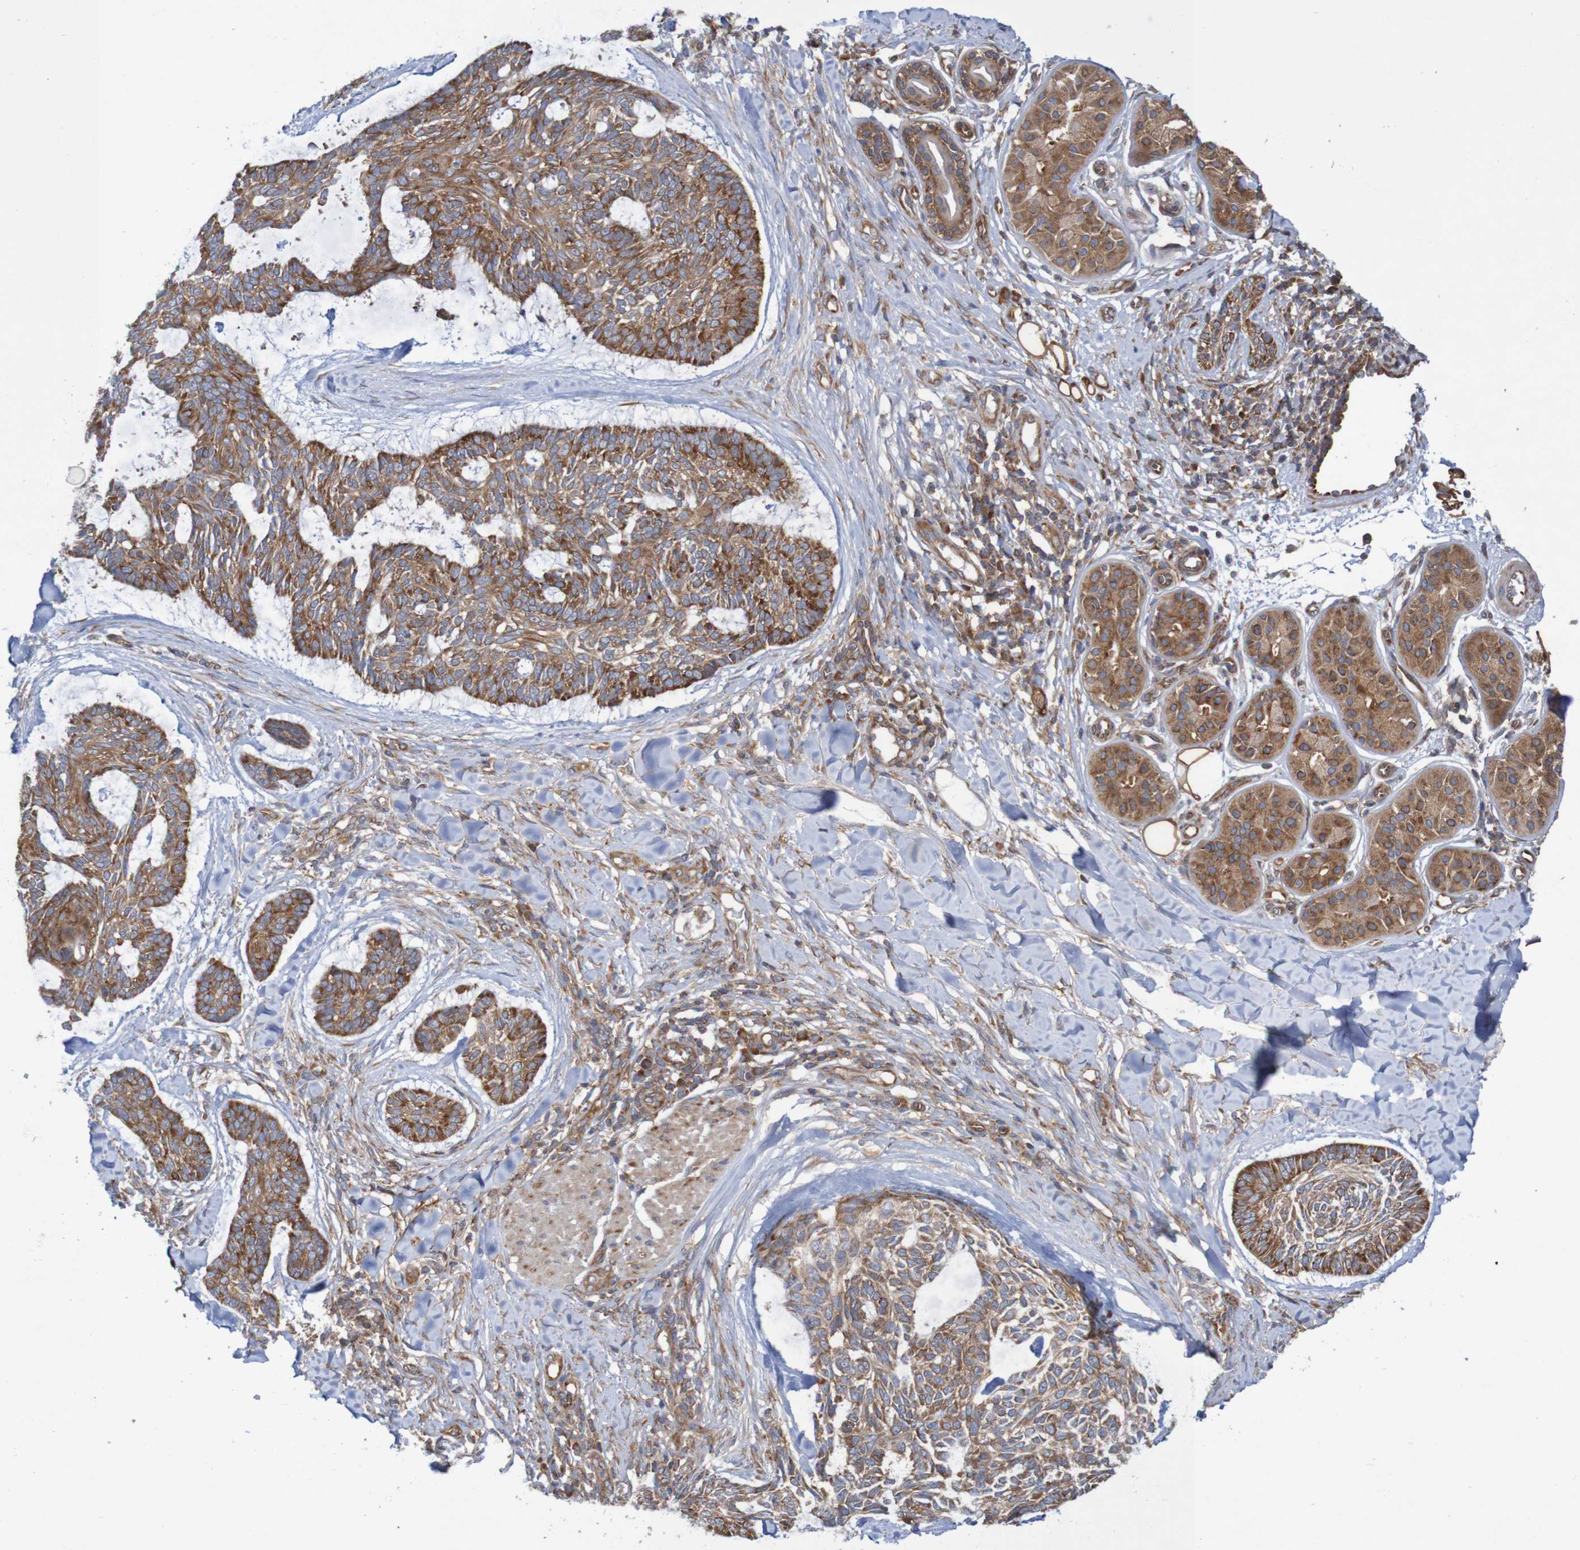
{"staining": {"intensity": "strong", "quantity": ">75%", "location": "cytoplasmic/membranous"}, "tissue": "skin cancer", "cell_type": "Tumor cells", "image_type": "cancer", "snomed": [{"axis": "morphology", "description": "Basal cell carcinoma"}, {"axis": "topography", "description": "Skin"}], "caption": "Immunohistochemistry (DAB) staining of human skin cancer exhibits strong cytoplasmic/membranous protein expression in approximately >75% of tumor cells.", "gene": "LRRC47", "patient": {"sex": "male", "age": 43}}